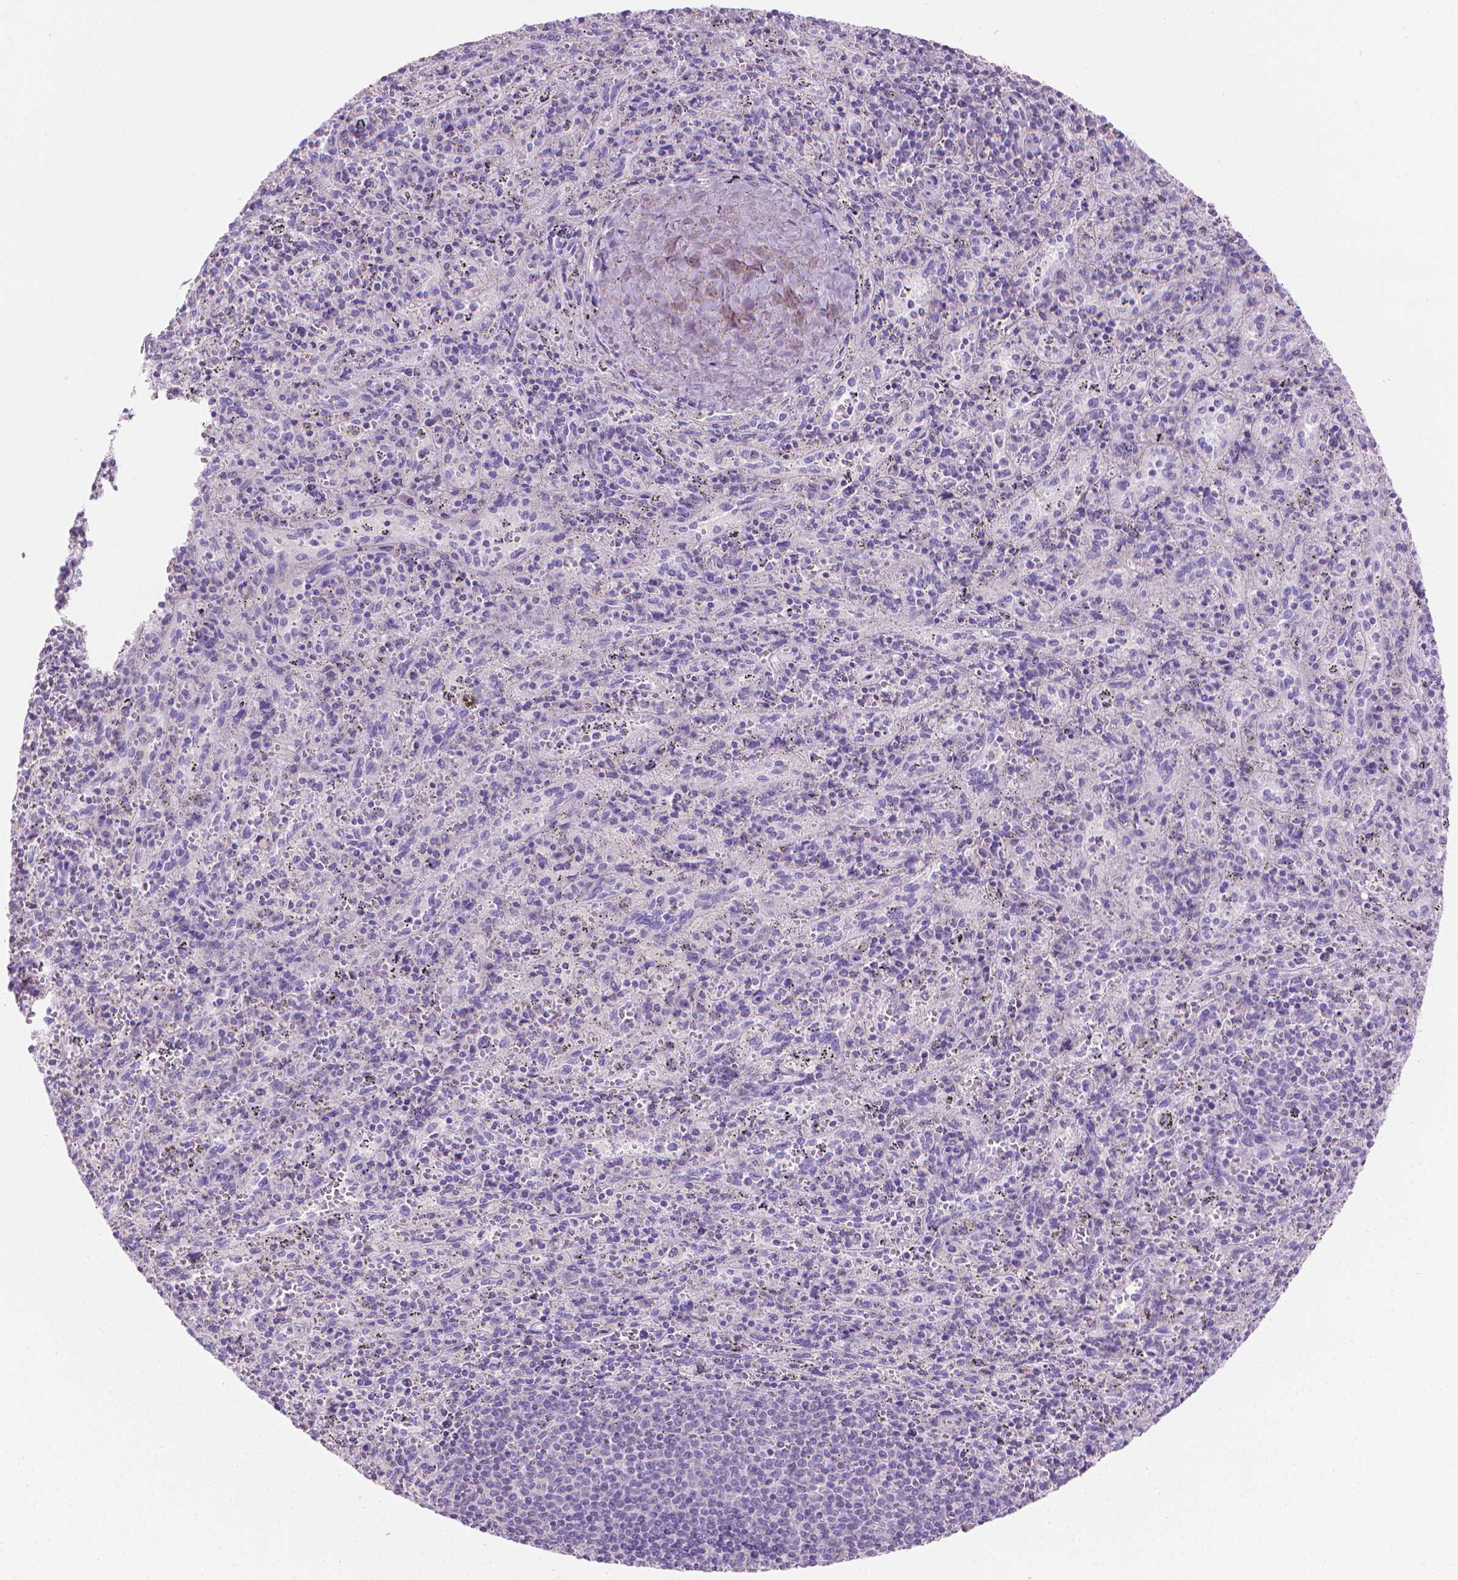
{"staining": {"intensity": "negative", "quantity": "none", "location": "none"}, "tissue": "spleen", "cell_type": "Cells in red pulp", "image_type": "normal", "snomed": [{"axis": "morphology", "description": "Normal tissue, NOS"}, {"axis": "topography", "description": "Spleen"}], "caption": "This is an IHC micrograph of benign spleen. There is no staining in cells in red pulp.", "gene": "FASN", "patient": {"sex": "male", "age": 57}}